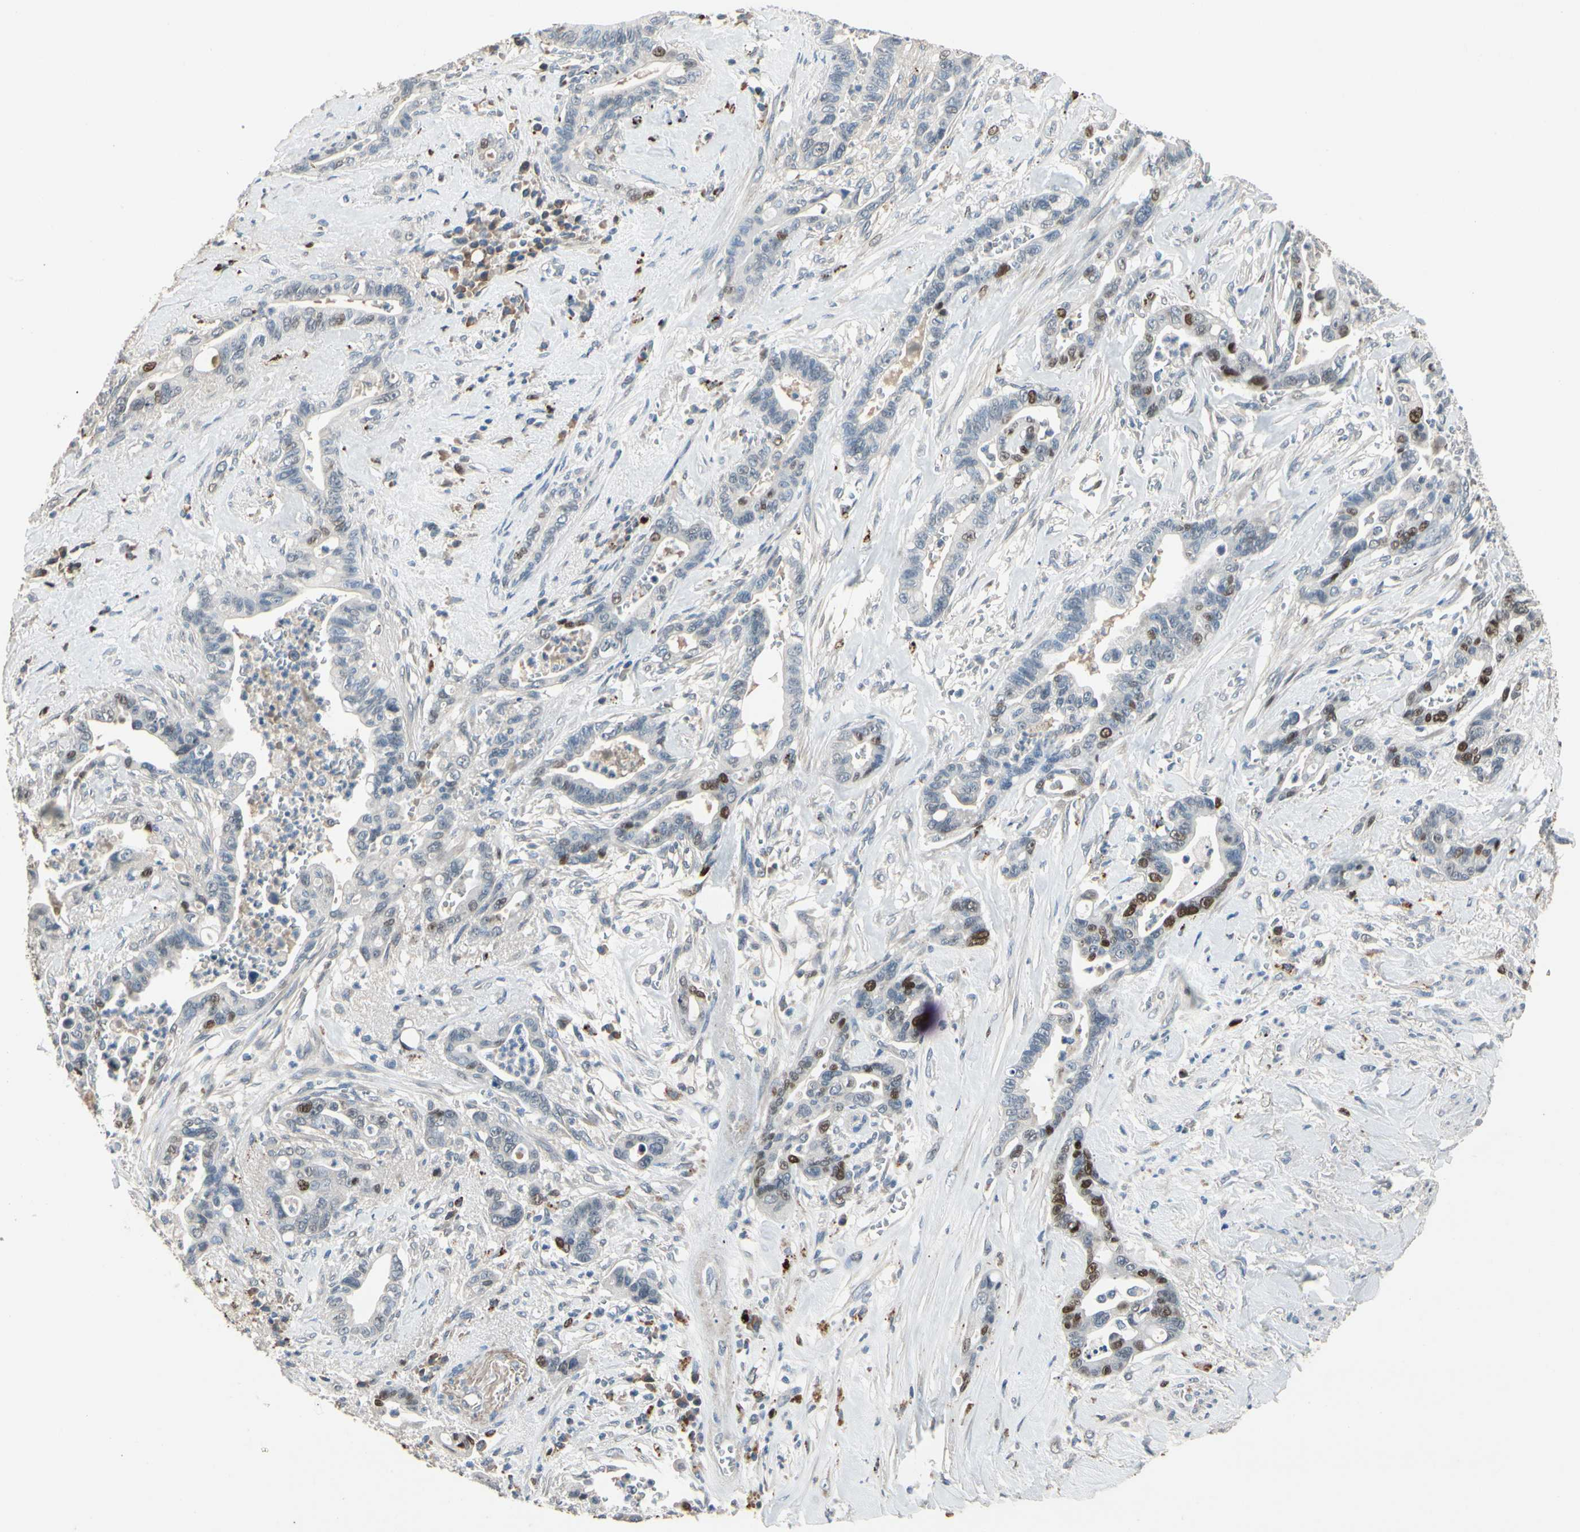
{"staining": {"intensity": "strong", "quantity": "<25%", "location": "nuclear"}, "tissue": "pancreatic cancer", "cell_type": "Tumor cells", "image_type": "cancer", "snomed": [{"axis": "morphology", "description": "Adenocarcinoma, NOS"}, {"axis": "topography", "description": "Pancreas"}], "caption": "The histopathology image exhibits immunohistochemical staining of pancreatic cancer (adenocarcinoma). There is strong nuclear expression is identified in about <25% of tumor cells.", "gene": "ZKSCAN4", "patient": {"sex": "male", "age": 70}}